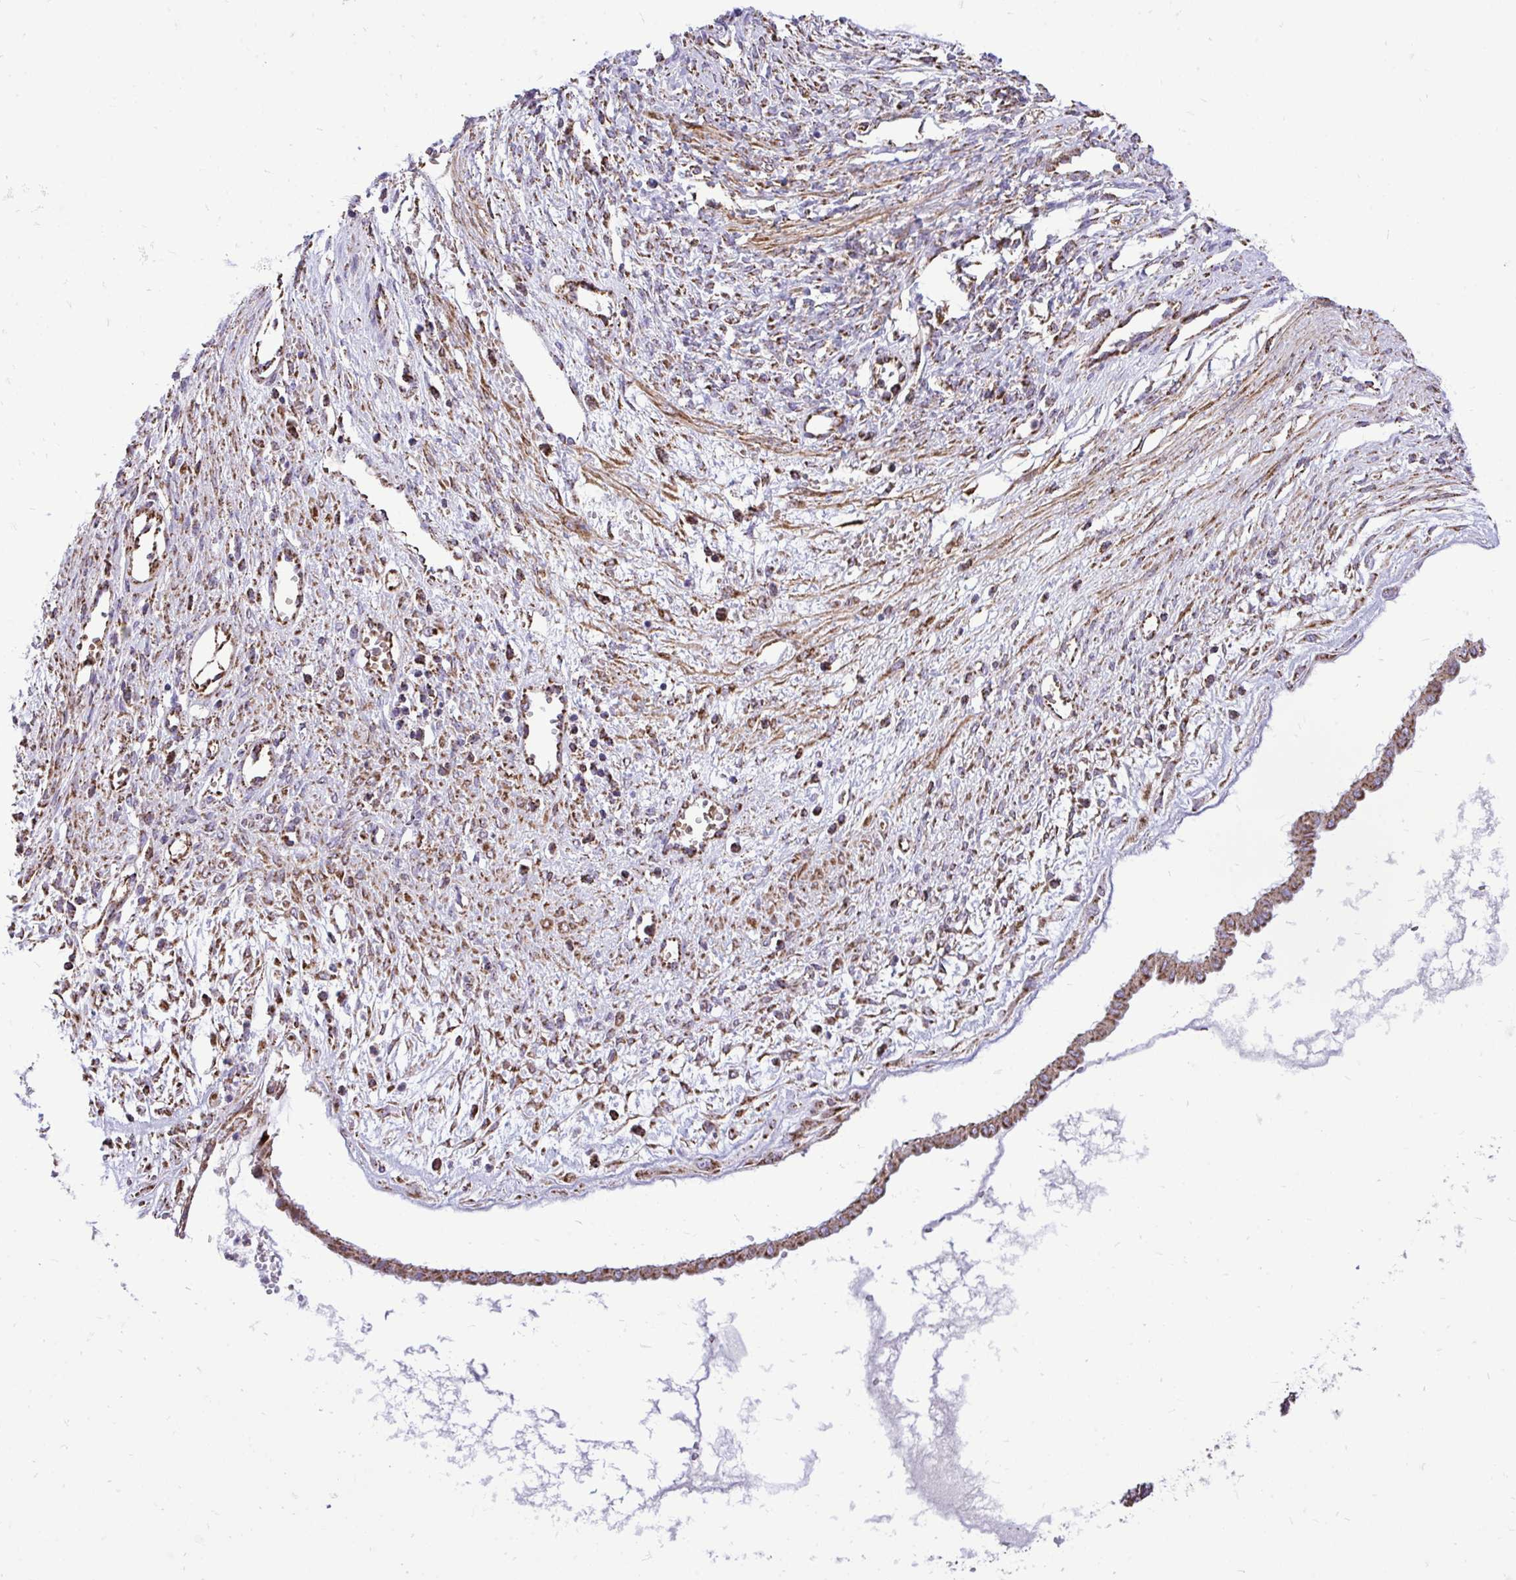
{"staining": {"intensity": "moderate", "quantity": ">75%", "location": "cytoplasmic/membranous"}, "tissue": "ovarian cancer", "cell_type": "Tumor cells", "image_type": "cancer", "snomed": [{"axis": "morphology", "description": "Cystadenocarcinoma, mucinous, NOS"}, {"axis": "topography", "description": "Ovary"}], "caption": "Moderate cytoplasmic/membranous expression is identified in about >75% of tumor cells in ovarian cancer (mucinous cystadenocarcinoma).", "gene": "UBE2C", "patient": {"sex": "female", "age": 73}}